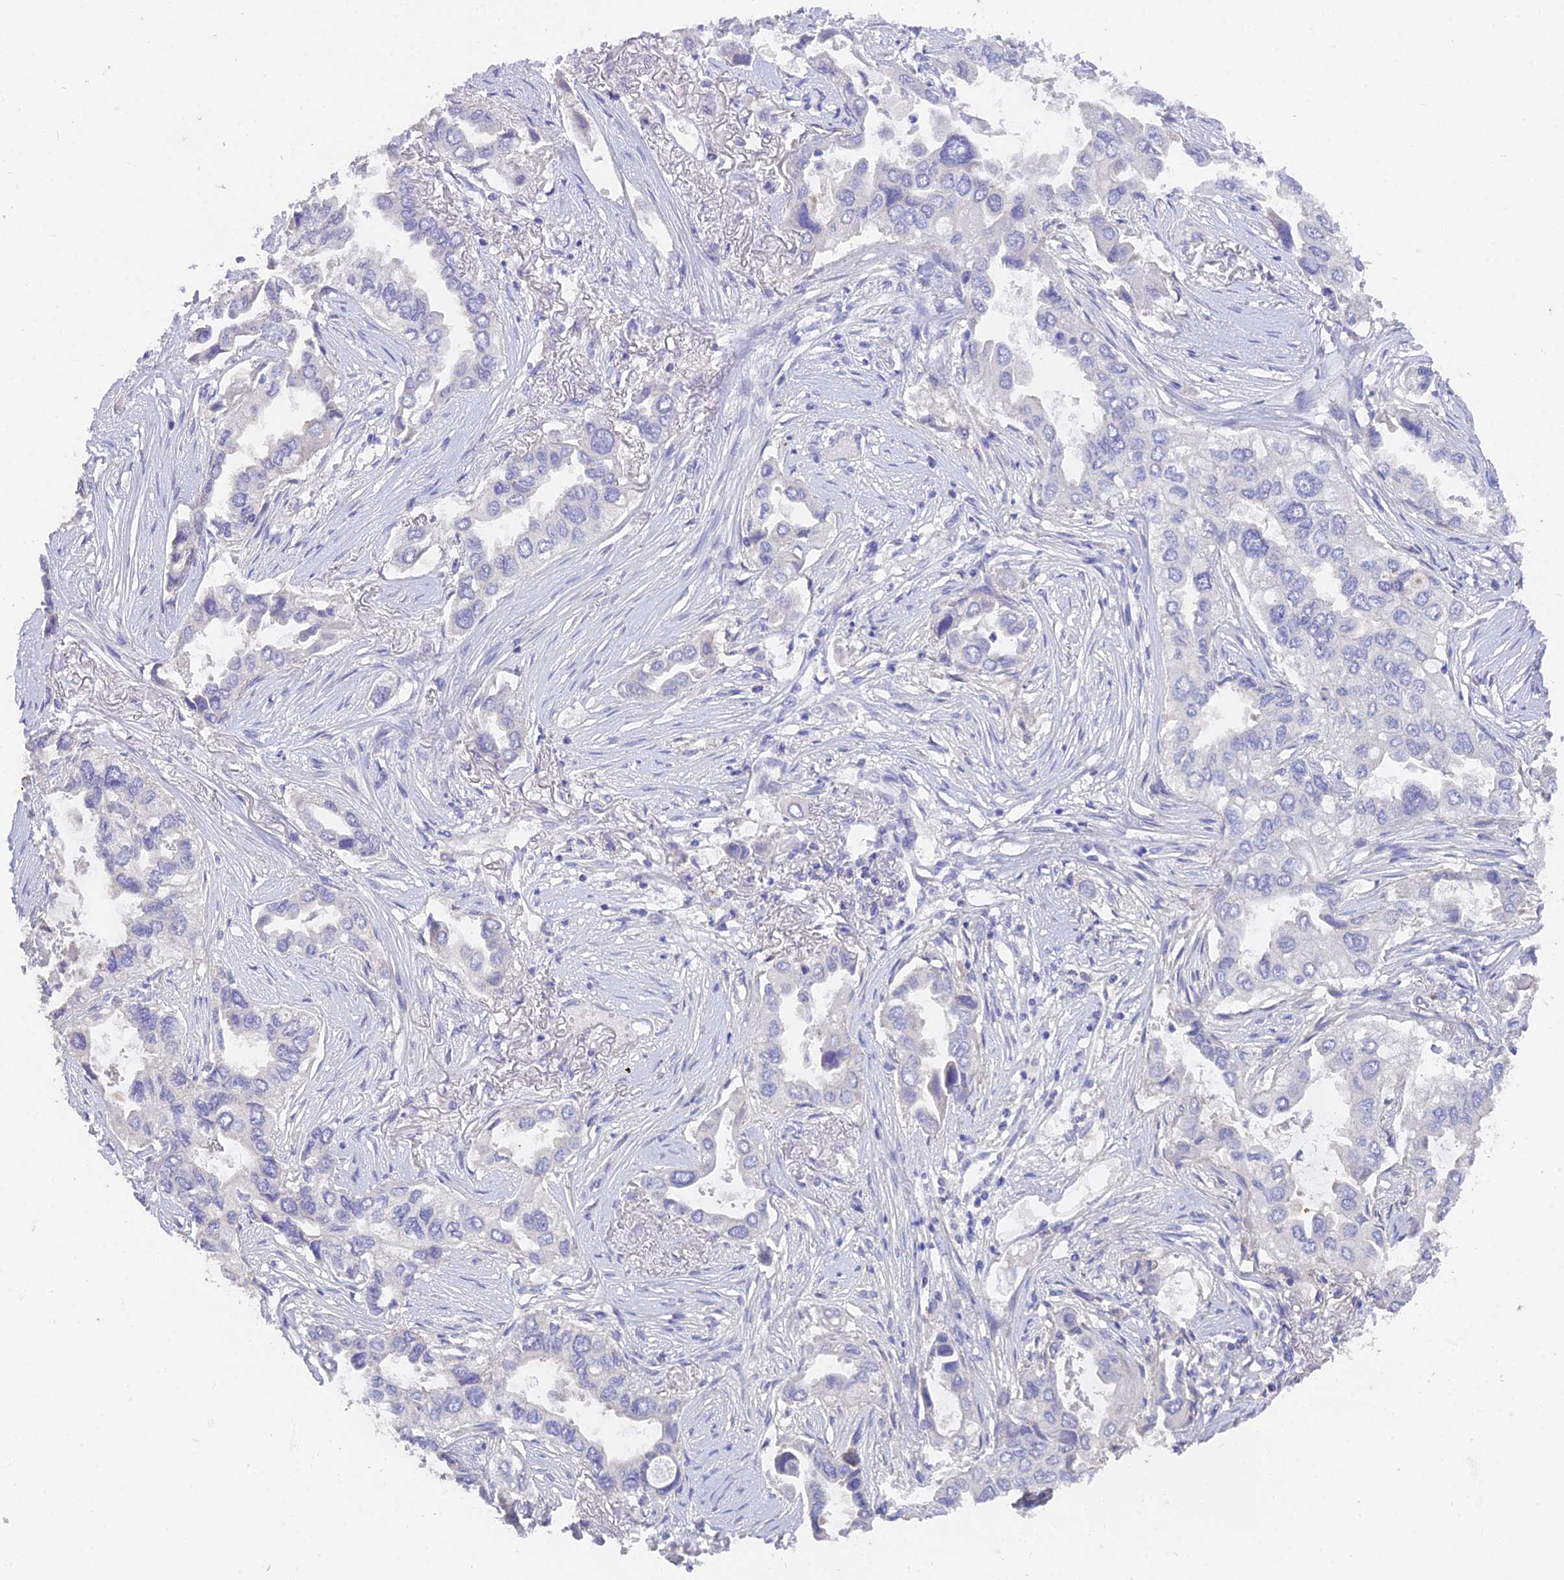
{"staining": {"intensity": "negative", "quantity": "none", "location": "none"}, "tissue": "lung cancer", "cell_type": "Tumor cells", "image_type": "cancer", "snomed": [{"axis": "morphology", "description": "Adenocarcinoma, NOS"}, {"axis": "topography", "description": "Lung"}], "caption": "IHC micrograph of neoplastic tissue: lung cancer stained with DAB displays no significant protein positivity in tumor cells.", "gene": "FAM168B", "patient": {"sex": "female", "age": 76}}